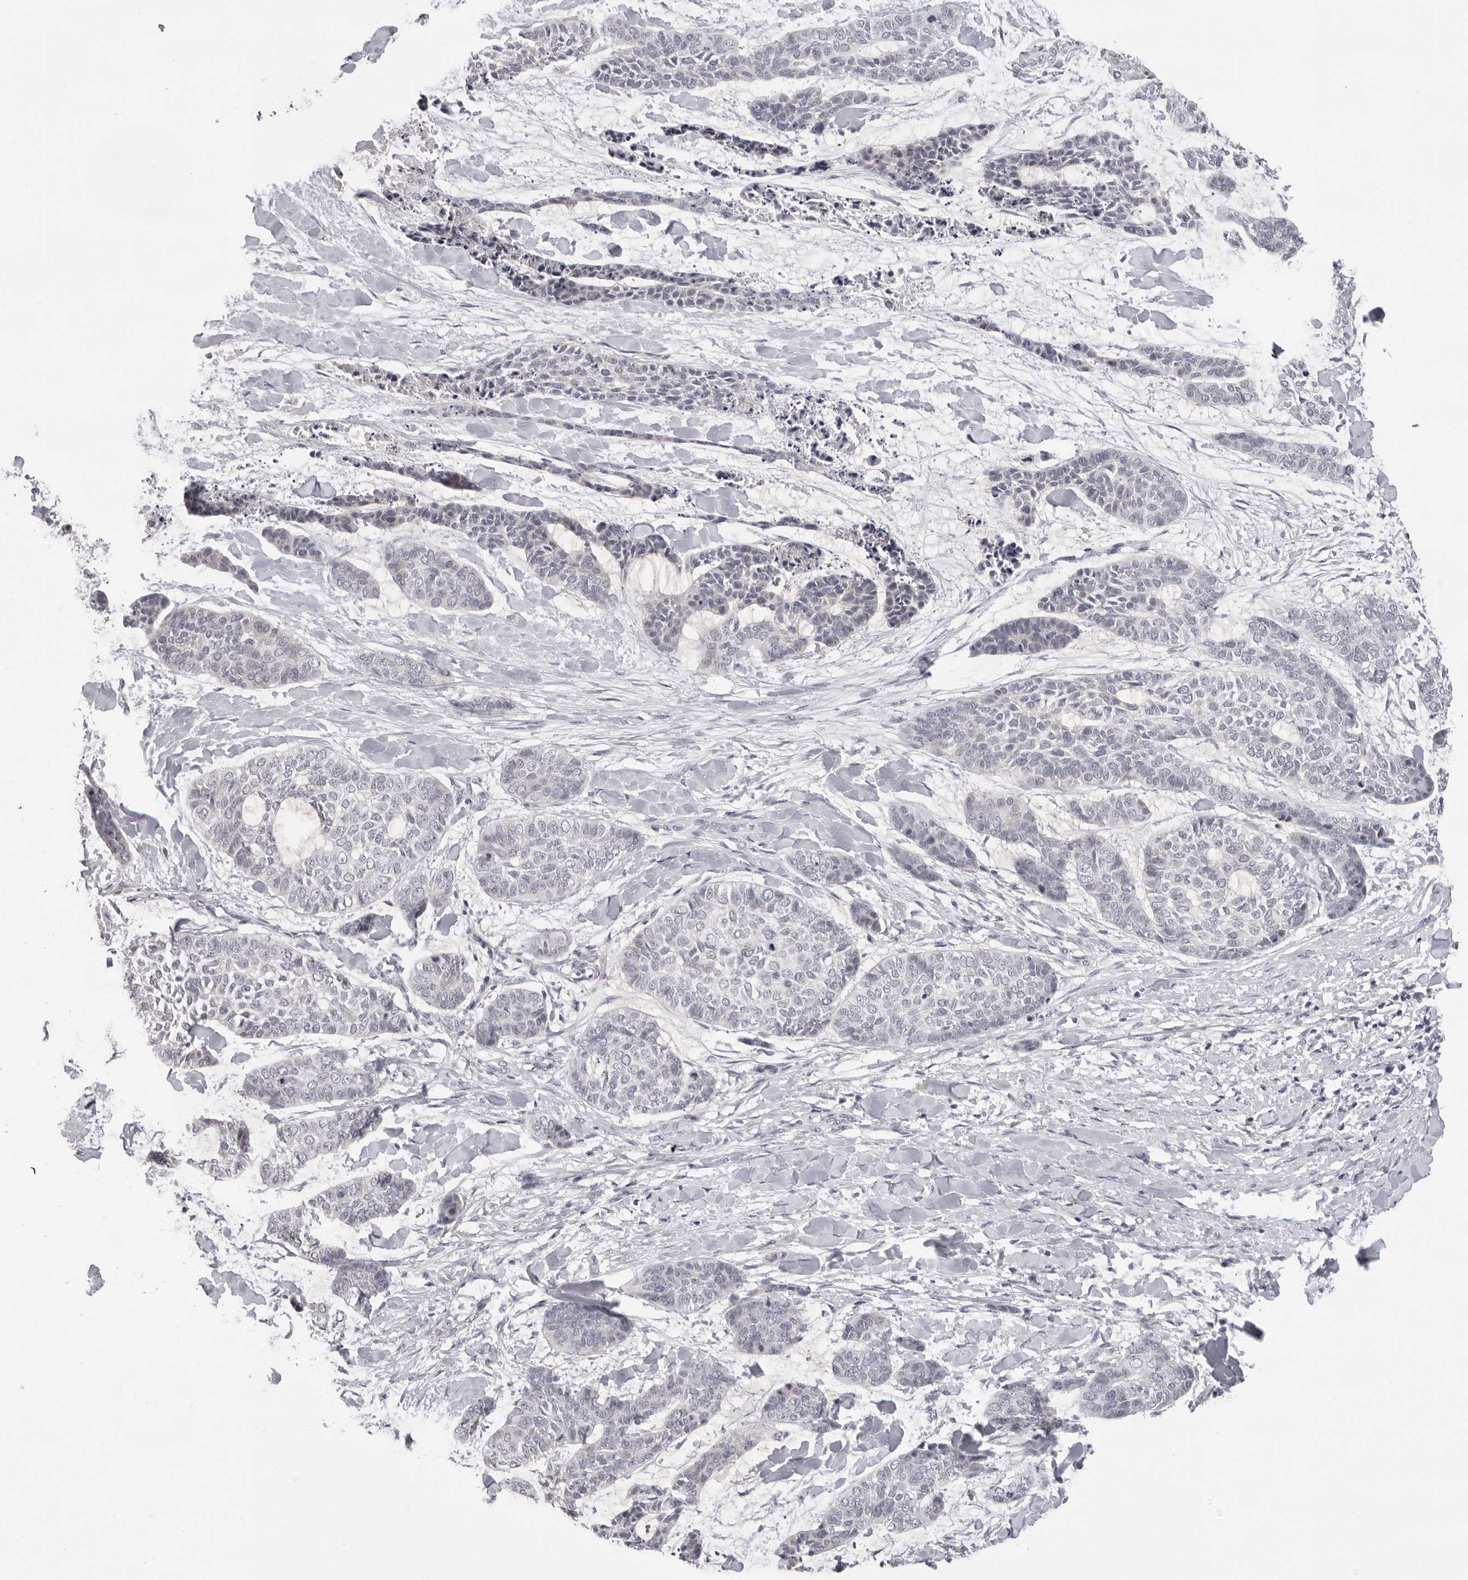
{"staining": {"intensity": "negative", "quantity": "none", "location": "none"}, "tissue": "skin cancer", "cell_type": "Tumor cells", "image_type": "cancer", "snomed": [{"axis": "morphology", "description": "Basal cell carcinoma"}, {"axis": "topography", "description": "Skin"}], "caption": "Tumor cells show no significant positivity in basal cell carcinoma (skin).", "gene": "ACP6", "patient": {"sex": "female", "age": 64}}